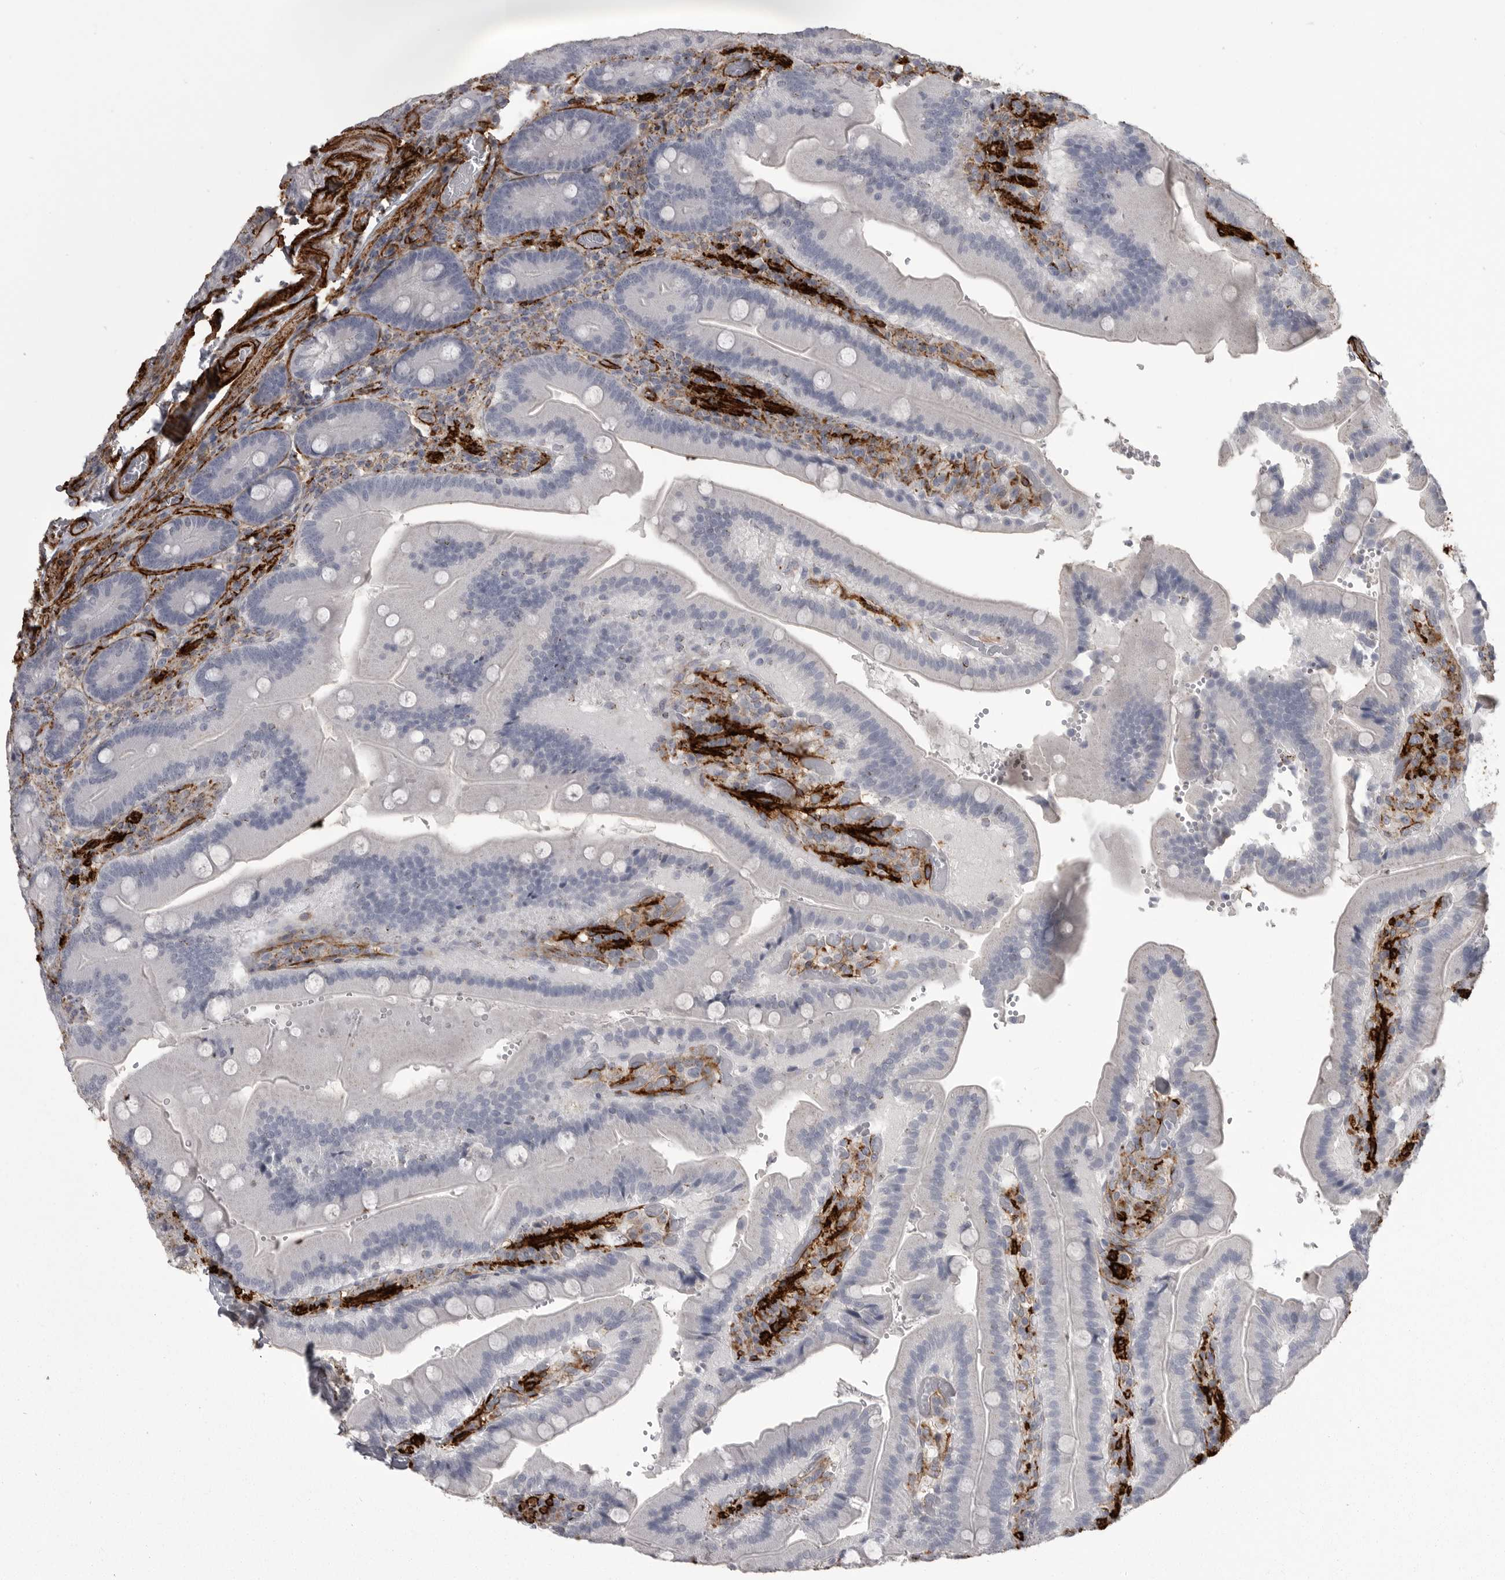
{"staining": {"intensity": "negative", "quantity": "none", "location": "none"}, "tissue": "duodenum", "cell_type": "Glandular cells", "image_type": "normal", "snomed": [{"axis": "morphology", "description": "Normal tissue, NOS"}, {"axis": "topography", "description": "Duodenum"}], "caption": "This is an IHC micrograph of unremarkable human duodenum. There is no expression in glandular cells.", "gene": "AOC3", "patient": {"sex": "female", "age": 62}}